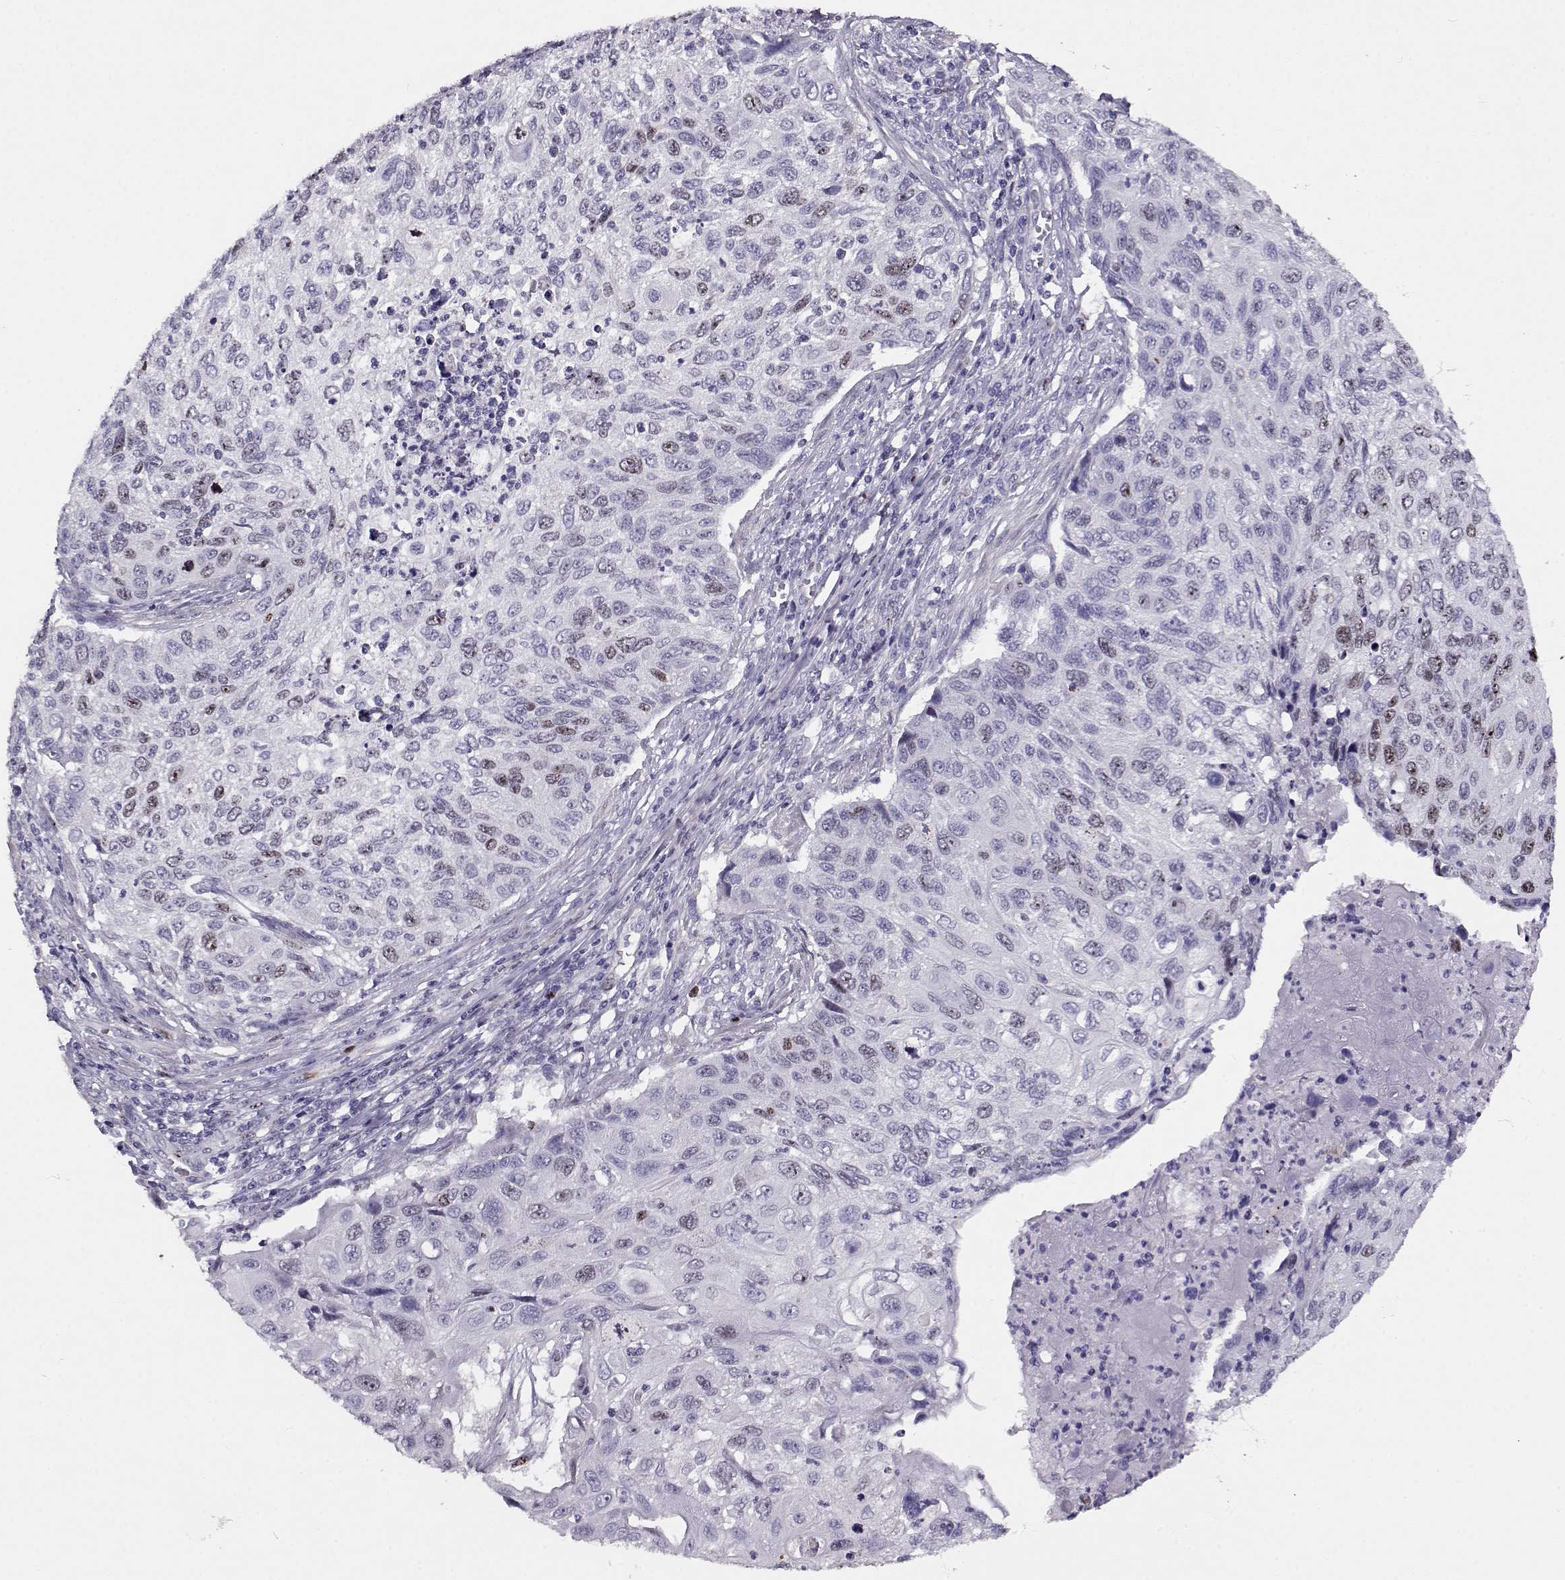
{"staining": {"intensity": "weak", "quantity": "<25%", "location": "nuclear"}, "tissue": "cervical cancer", "cell_type": "Tumor cells", "image_type": "cancer", "snomed": [{"axis": "morphology", "description": "Squamous cell carcinoma, NOS"}, {"axis": "topography", "description": "Cervix"}], "caption": "IHC histopathology image of neoplastic tissue: human cervical cancer (squamous cell carcinoma) stained with DAB (3,3'-diaminobenzidine) displays no significant protein expression in tumor cells.", "gene": "NPW", "patient": {"sex": "female", "age": 70}}